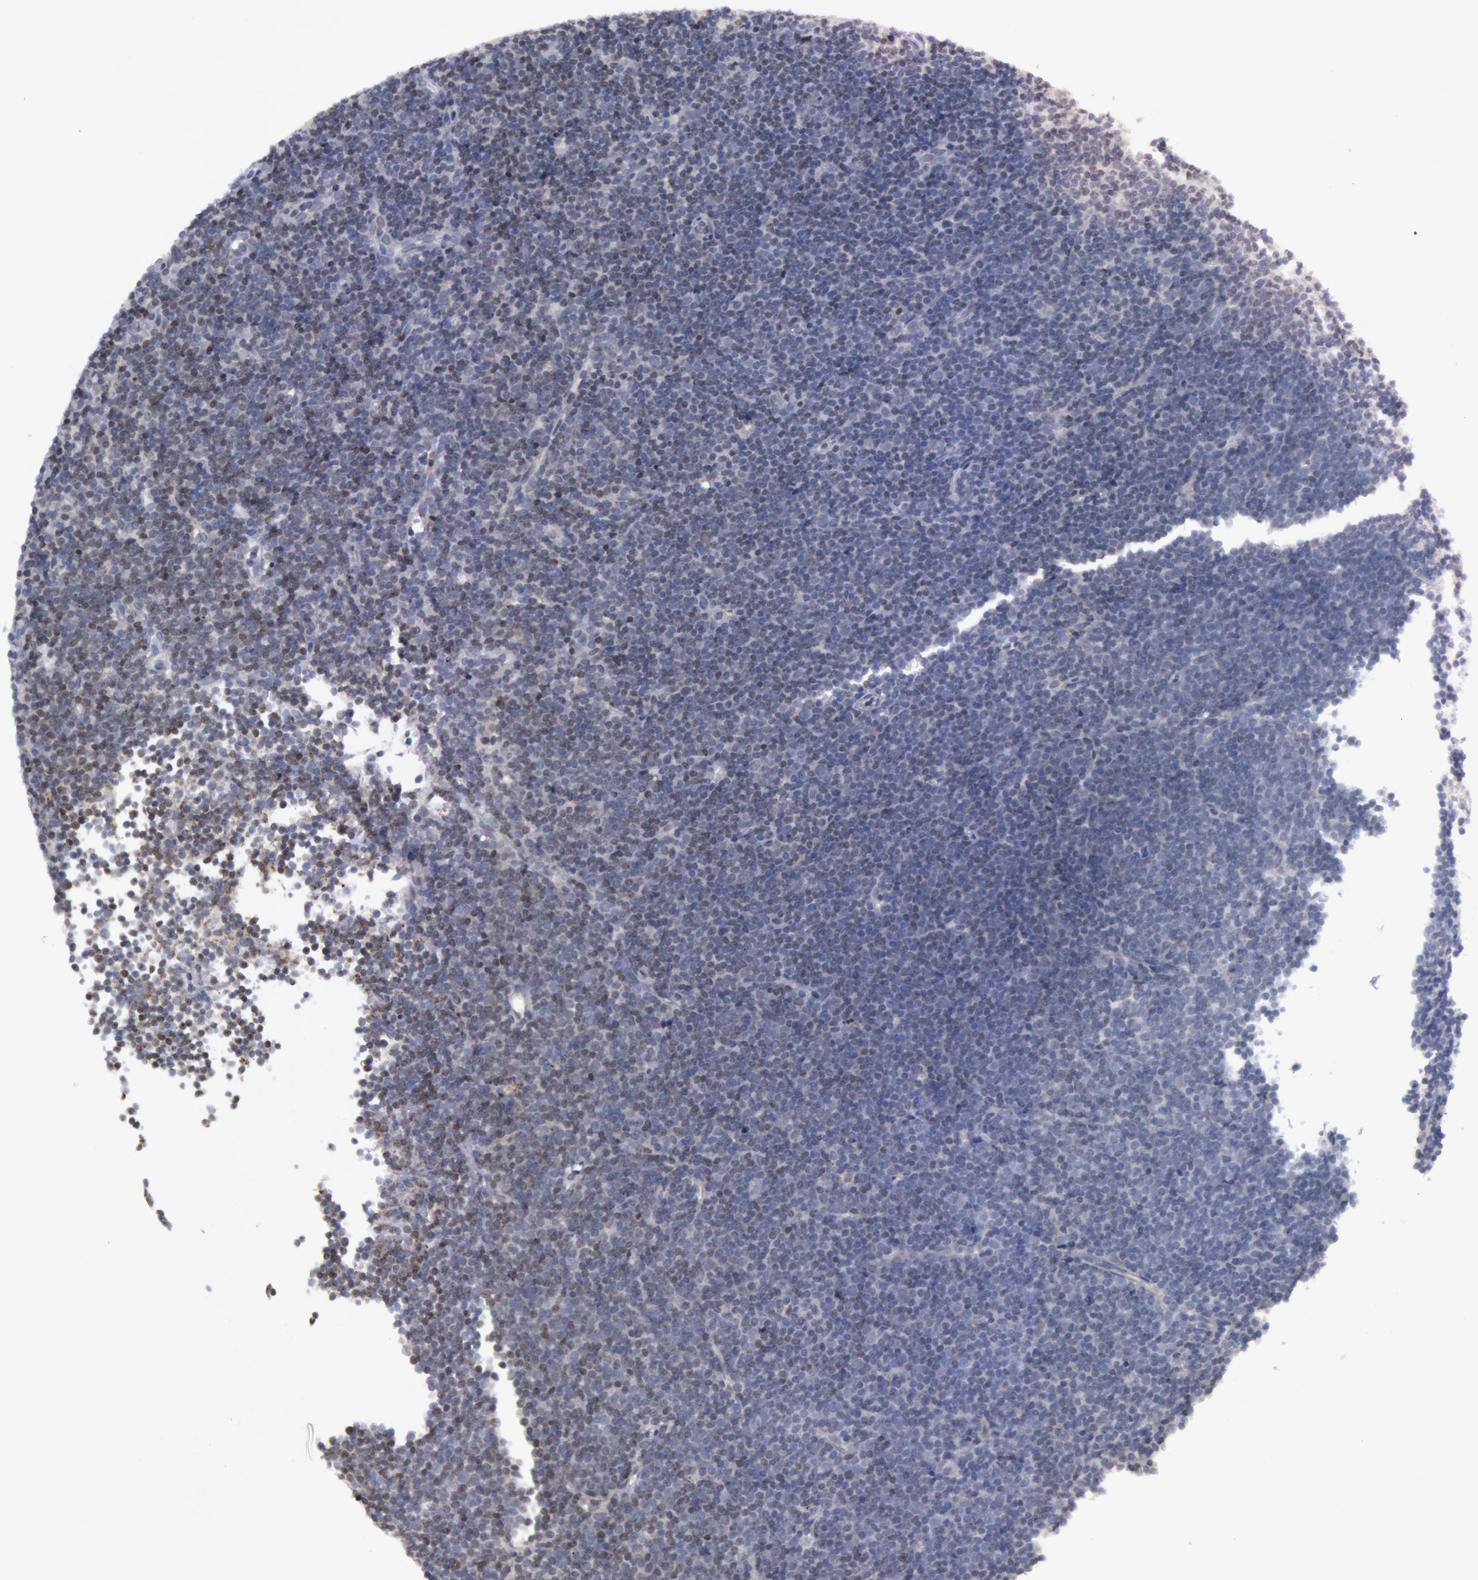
{"staining": {"intensity": "weak", "quantity": "<25%", "location": "nuclear"}, "tissue": "lymphoma", "cell_type": "Tumor cells", "image_type": "cancer", "snomed": [{"axis": "morphology", "description": "Malignant lymphoma, non-Hodgkin's type, Low grade"}, {"axis": "topography", "description": "Lymph node"}], "caption": "This is an immunohistochemistry histopathology image of malignant lymphoma, non-Hodgkin's type (low-grade). There is no positivity in tumor cells.", "gene": "ERBB2", "patient": {"sex": "male", "age": 57}}